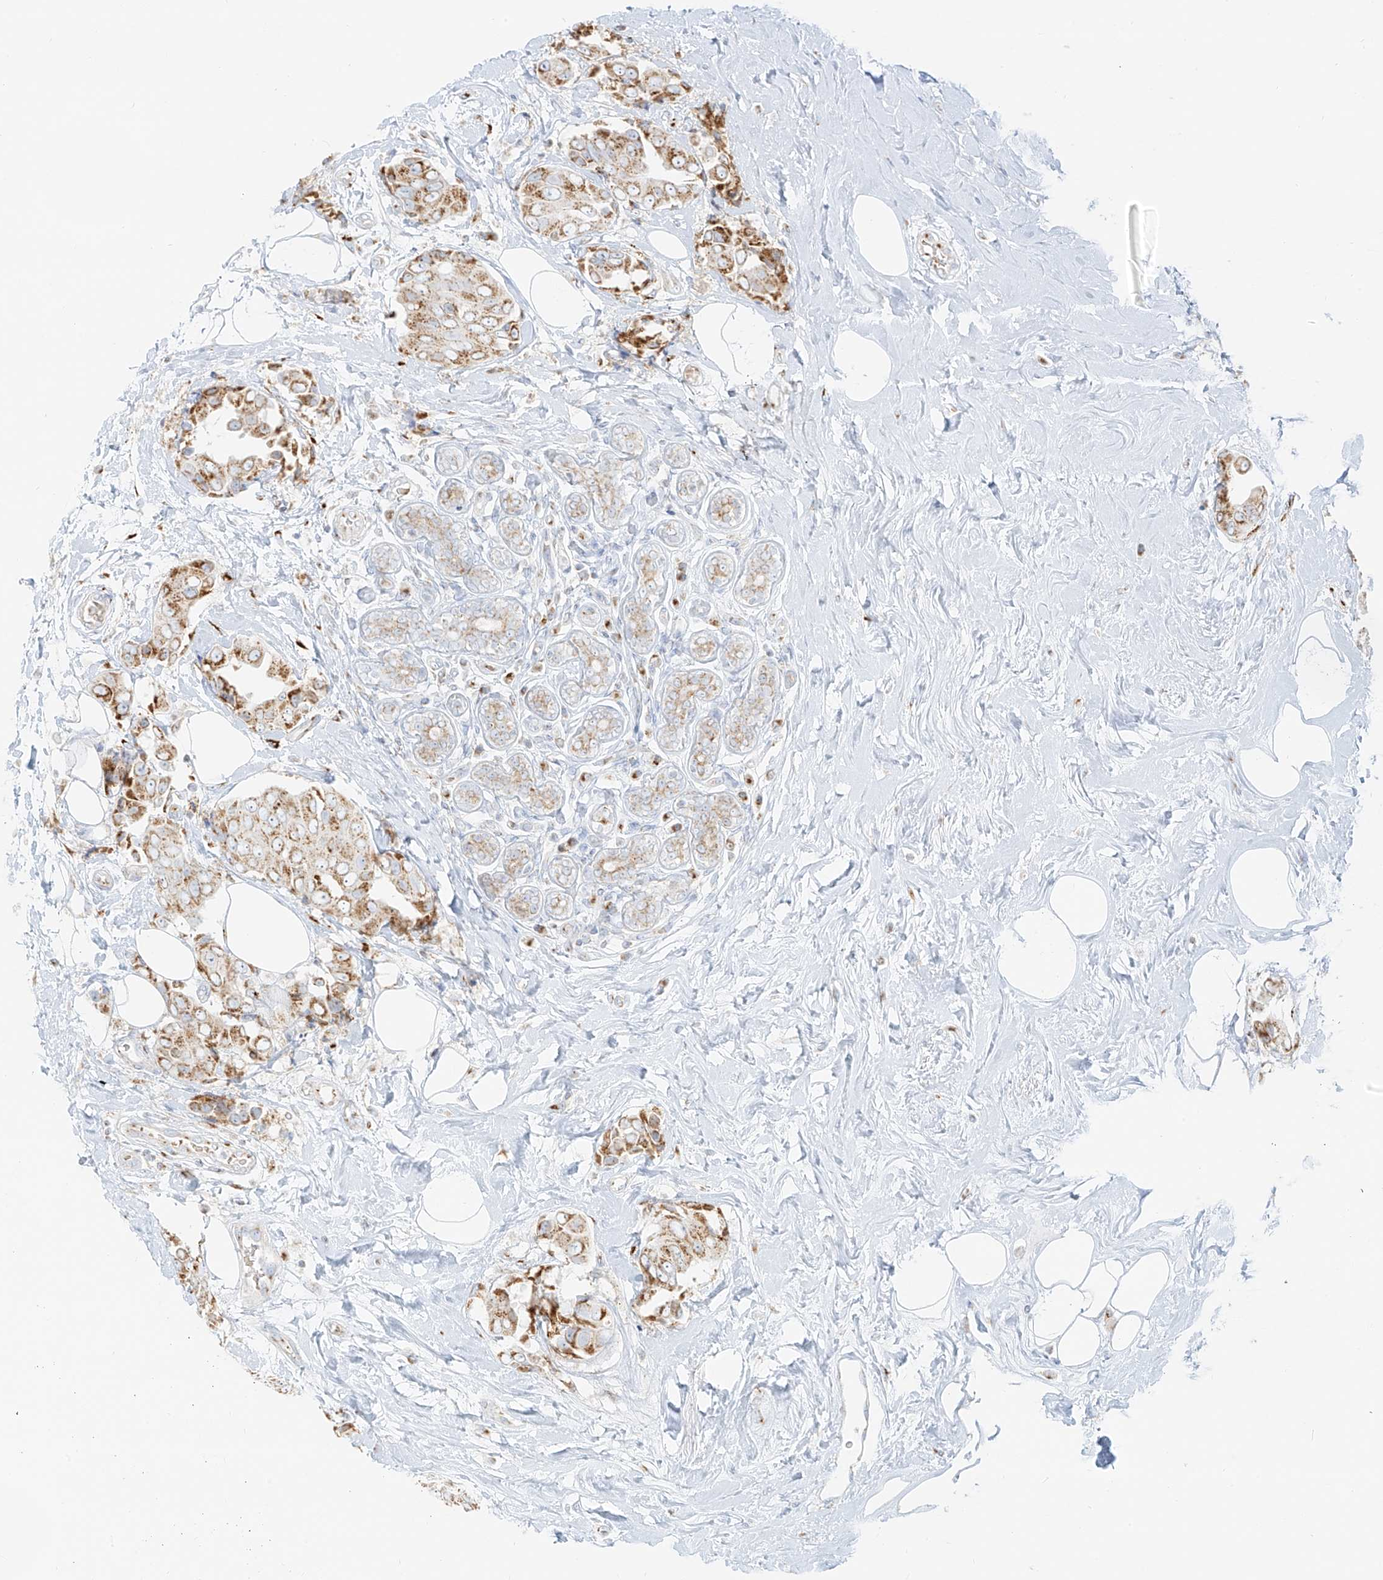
{"staining": {"intensity": "moderate", "quantity": ">75%", "location": "cytoplasmic/membranous"}, "tissue": "breast cancer", "cell_type": "Tumor cells", "image_type": "cancer", "snomed": [{"axis": "morphology", "description": "Normal tissue, NOS"}, {"axis": "morphology", "description": "Duct carcinoma"}, {"axis": "topography", "description": "Breast"}], "caption": "Human infiltrating ductal carcinoma (breast) stained for a protein (brown) demonstrates moderate cytoplasmic/membranous positive staining in approximately >75% of tumor cells.", "gene": "TMEM87B", "patient": {"sex": "female", "age": 39}}